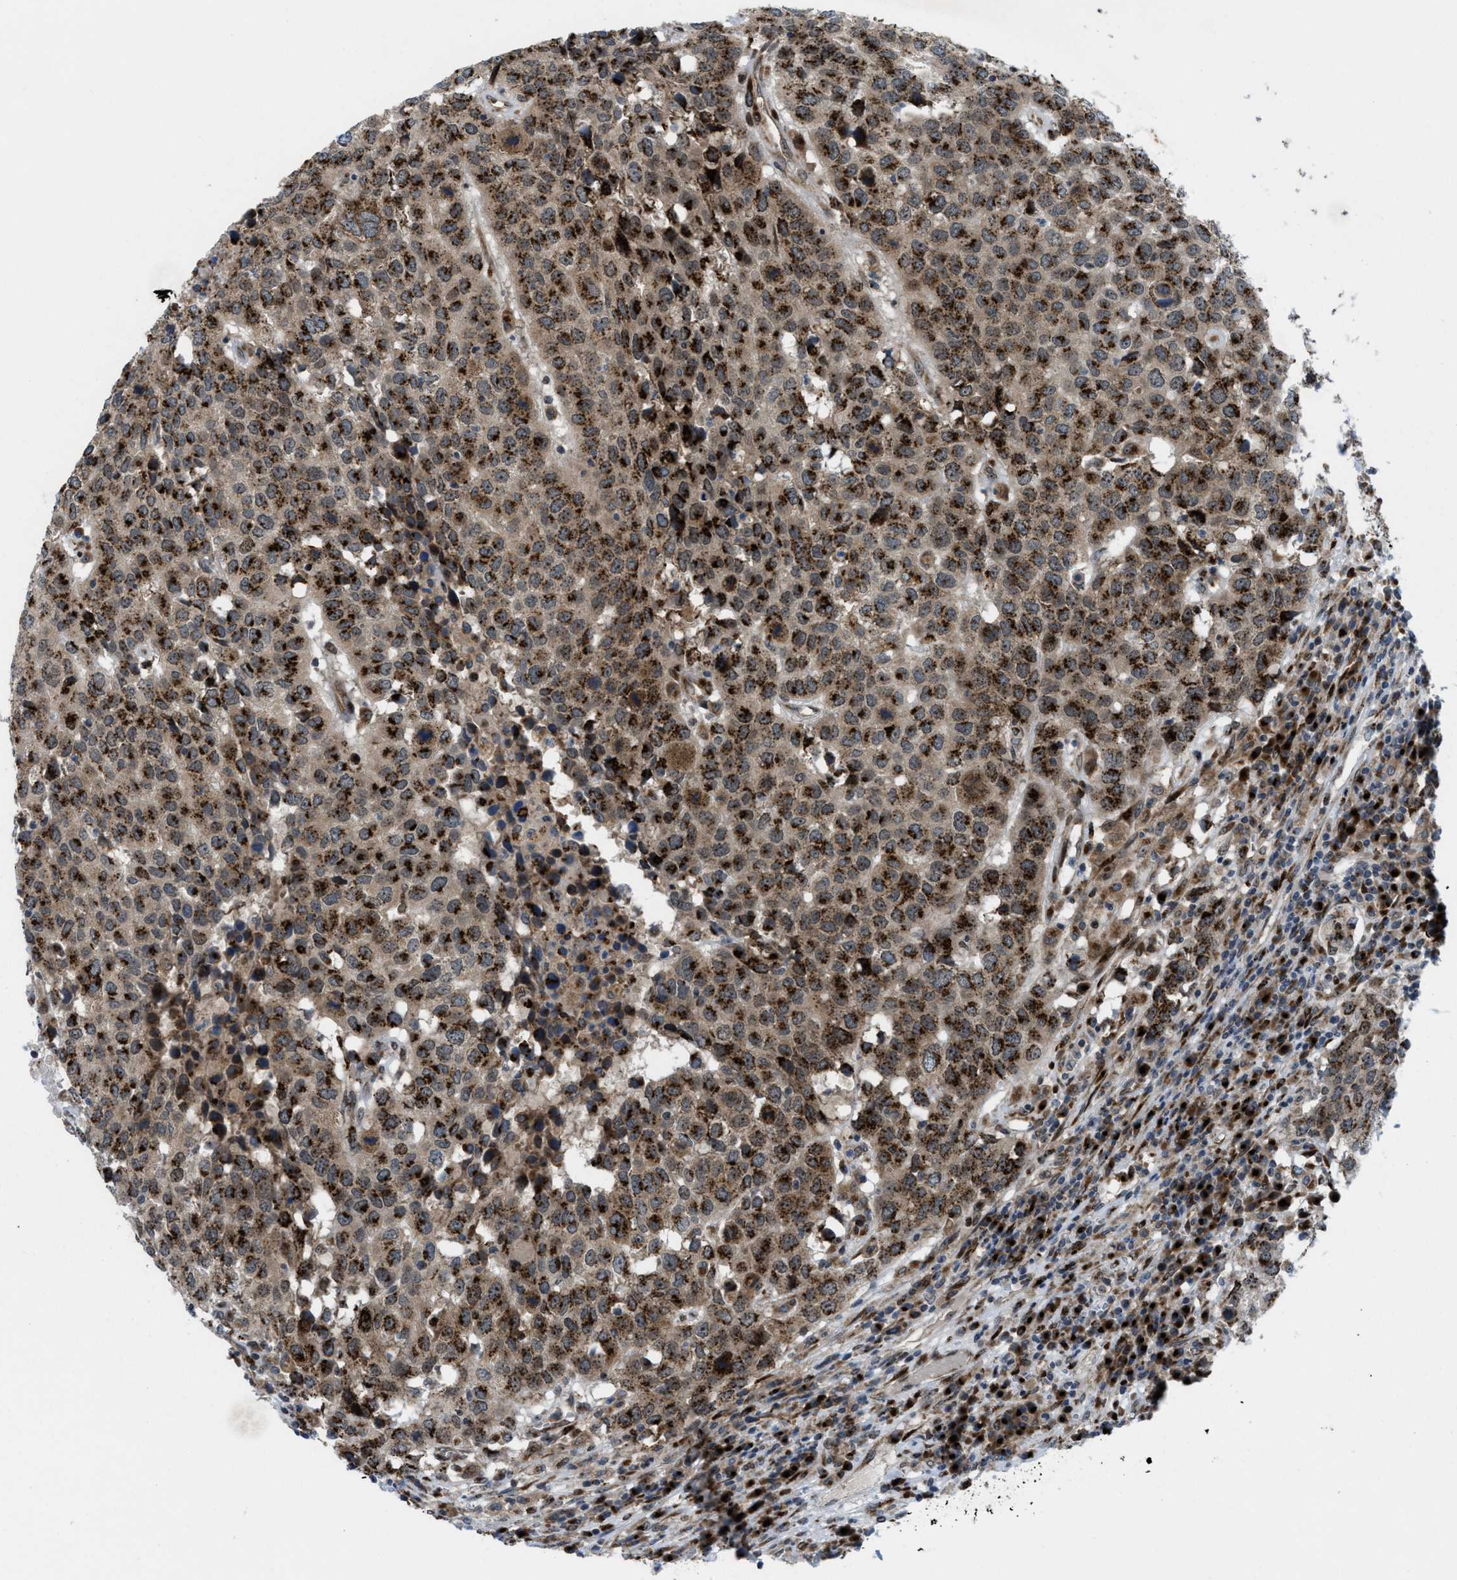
{"staining": {"intensity": "strong", "quantity": ">75%", "location": "cytoplasmic/membranous"}, "tissue": "head and neck cancer", "cell_type": "Tumor cells", "image_type": "cancer", "snomed": [{"axis": "morphology", "description": "Squamous cell carcinoma, NOS"}, {"axis": "topography", "description": "Head-Neck"}], "caption": "IHC photomicrograph of head and neck squamous cell carcinoma stained for a protein (brown), which shows high levels of strong cytoplasmic/membranous expression in about >75% of tumor cells.", "gene": "SLC38A10", "patient": {"sex": "male", "age": 66}}